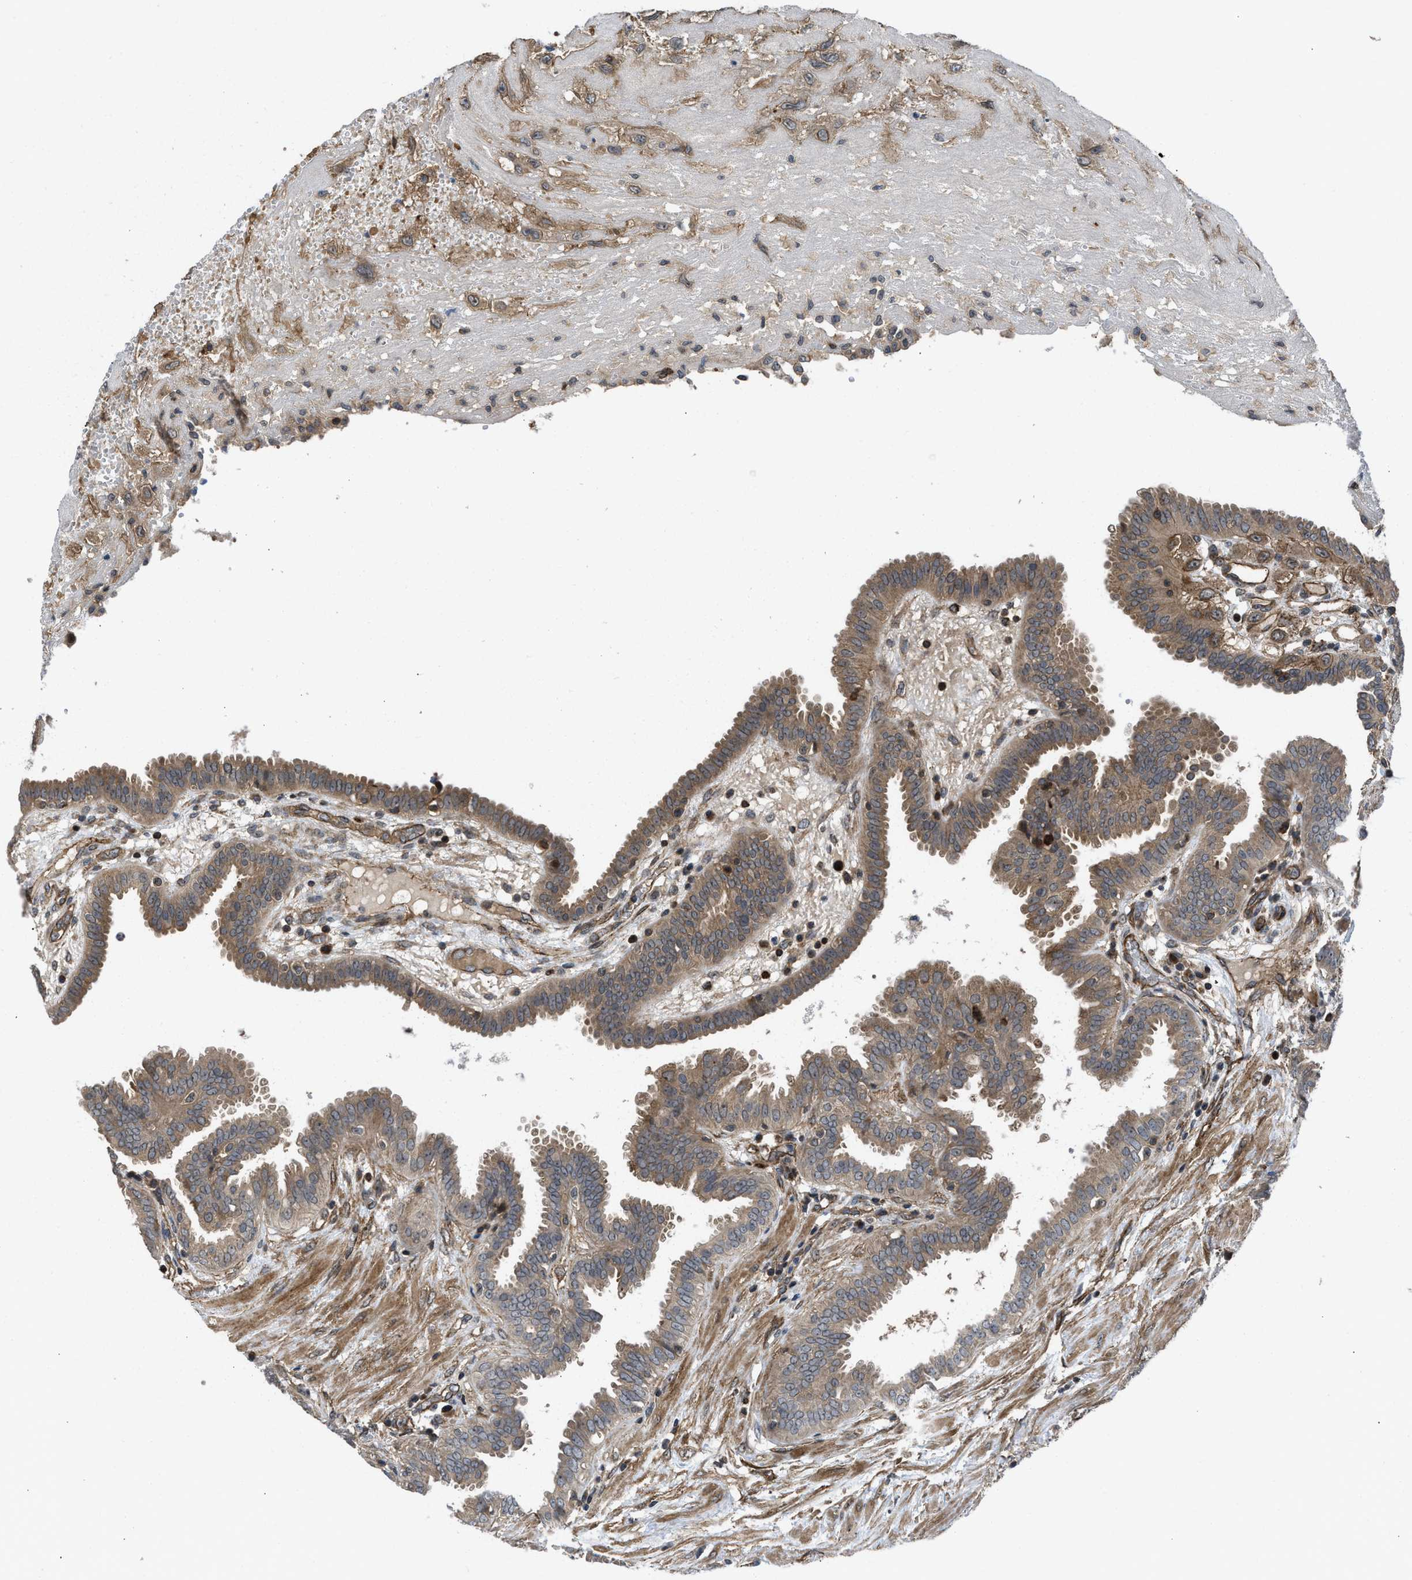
{"staining": {"intensity": "moderate", "quantity": ">75%", "location": "cytoplasmic/membranous"}, "tissue": "fallopian tube", "cell_type": "Glandular cells", "image_type": "normal", "snomed": [{"axis": "morphology", "description": "Normal tissue, NOS"}, {"axis": "topography", "description": "Fallopian tube"}, {"axis": "topography", "description": "Placenta"}], "caption": "A high-resolution photomicrograph shows IHC staining of benign fallopian tube, which demonstrates moderate cytoplasmic/membranous staining in about >75% of glandular cells.", "gene": "GPATCH2L", "patient": {"sex": "female", "age": 32}}